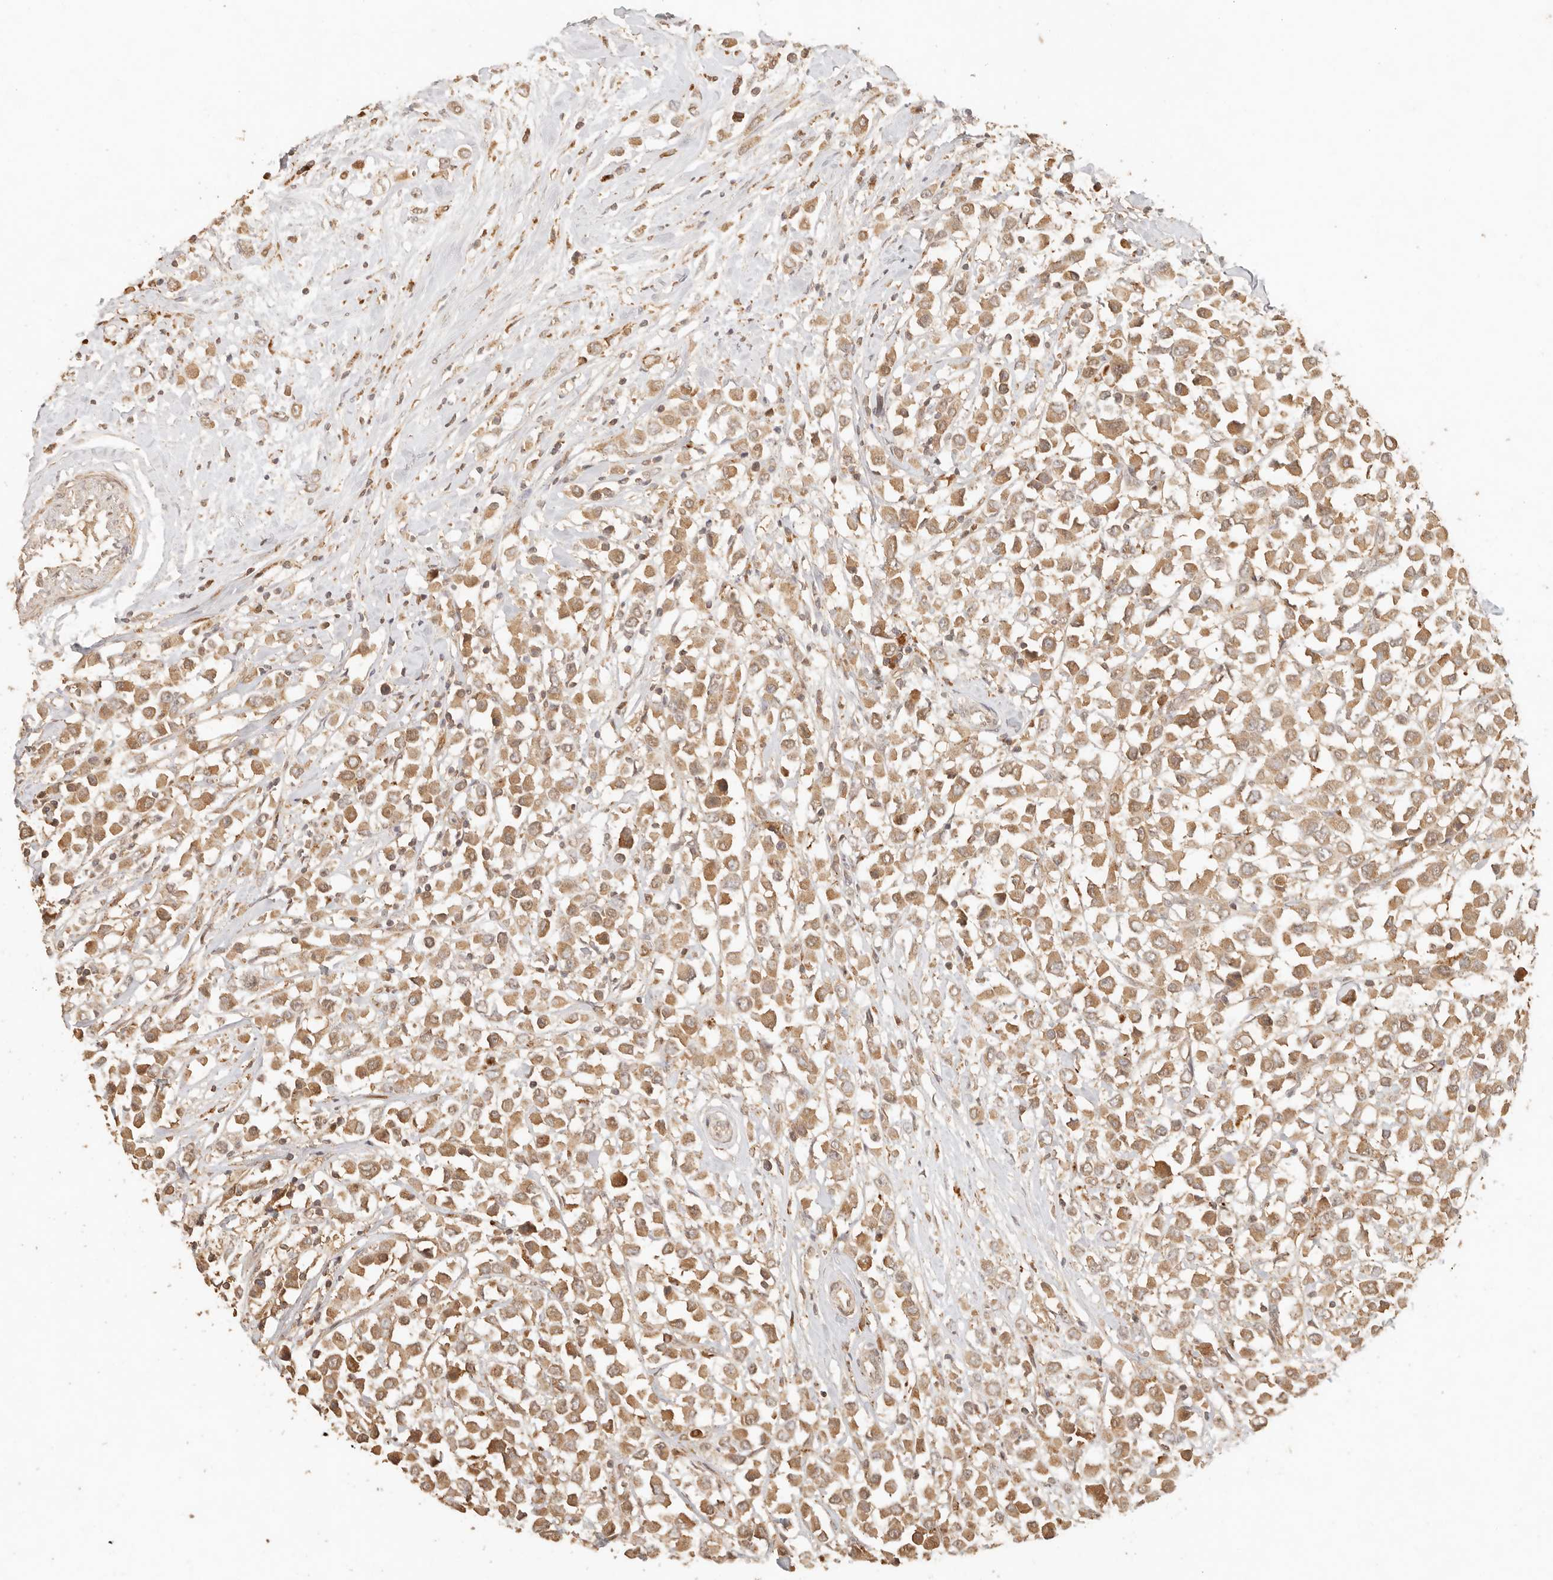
{"staining": {"intensity": "strong", "quantity": ">75%", "location": "cytoplasmic/membranous"}, "tissue": "breast cancer", "cell_type": "Tumor cells", "image_type": "cancer", "snomed": [{"axis": "morphology", "description": "Duct carcinoma"}, {"axis": "topography", "description": "Breast"}], "caption": "Breast cancer stained with a protein marker demonstrates strong staining in tumor cells.", "gene": "INTS11", "patient": {"sex": "female", "age": 61}}